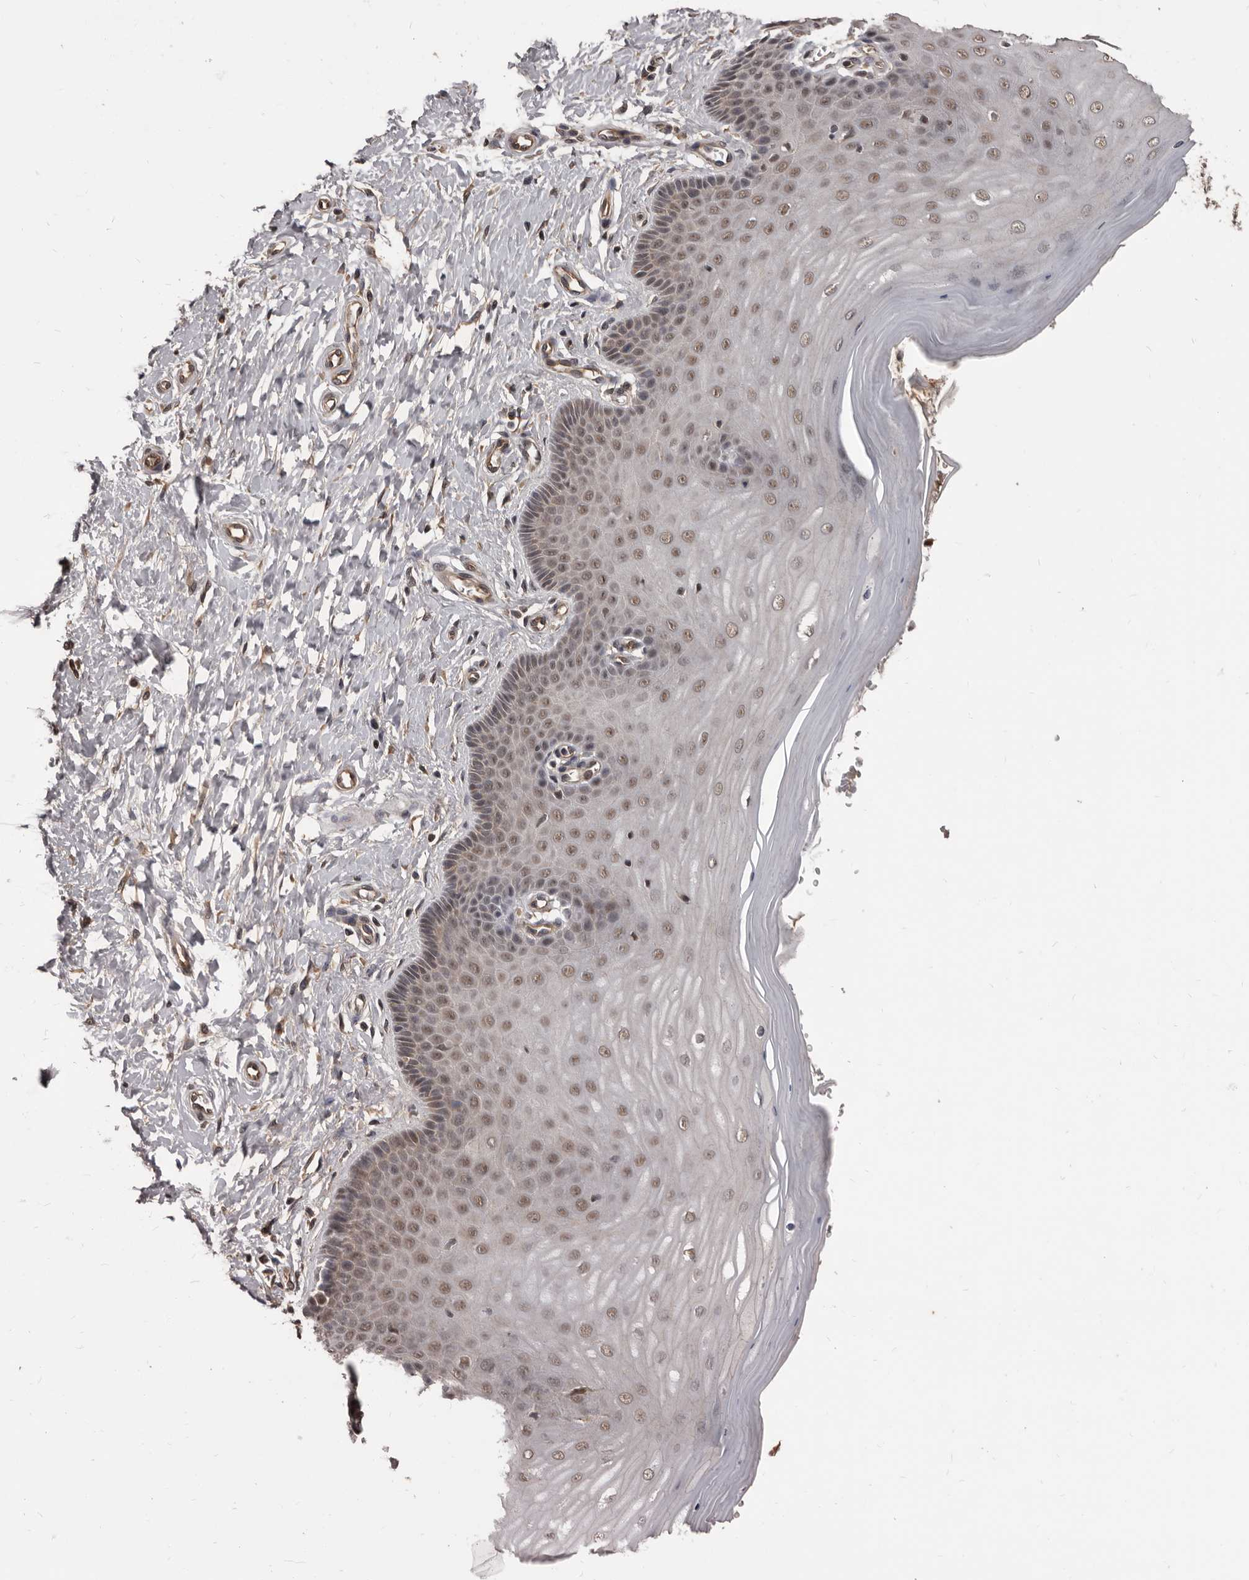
{"staining": {"intensity": "moderate", "quantity": "25%-75%", "location": "cytoplasmic/membranous"}, "tissue": "cervix", "cell_type": "Glandular cells", "image_type": "normal", "snomed": [{"axis": "morphology", "description": "Normal tissue, NOS"}, {"axis": "topography", "description": "Cervix"}], "caption": "Protein expression analysis of benign cervix demonstrates moderate cytoplasmic/membranous staining in about 25%-75% of glandular cells.", "gene": "AHR", "patient": {"sex": "female", "age": 55}}